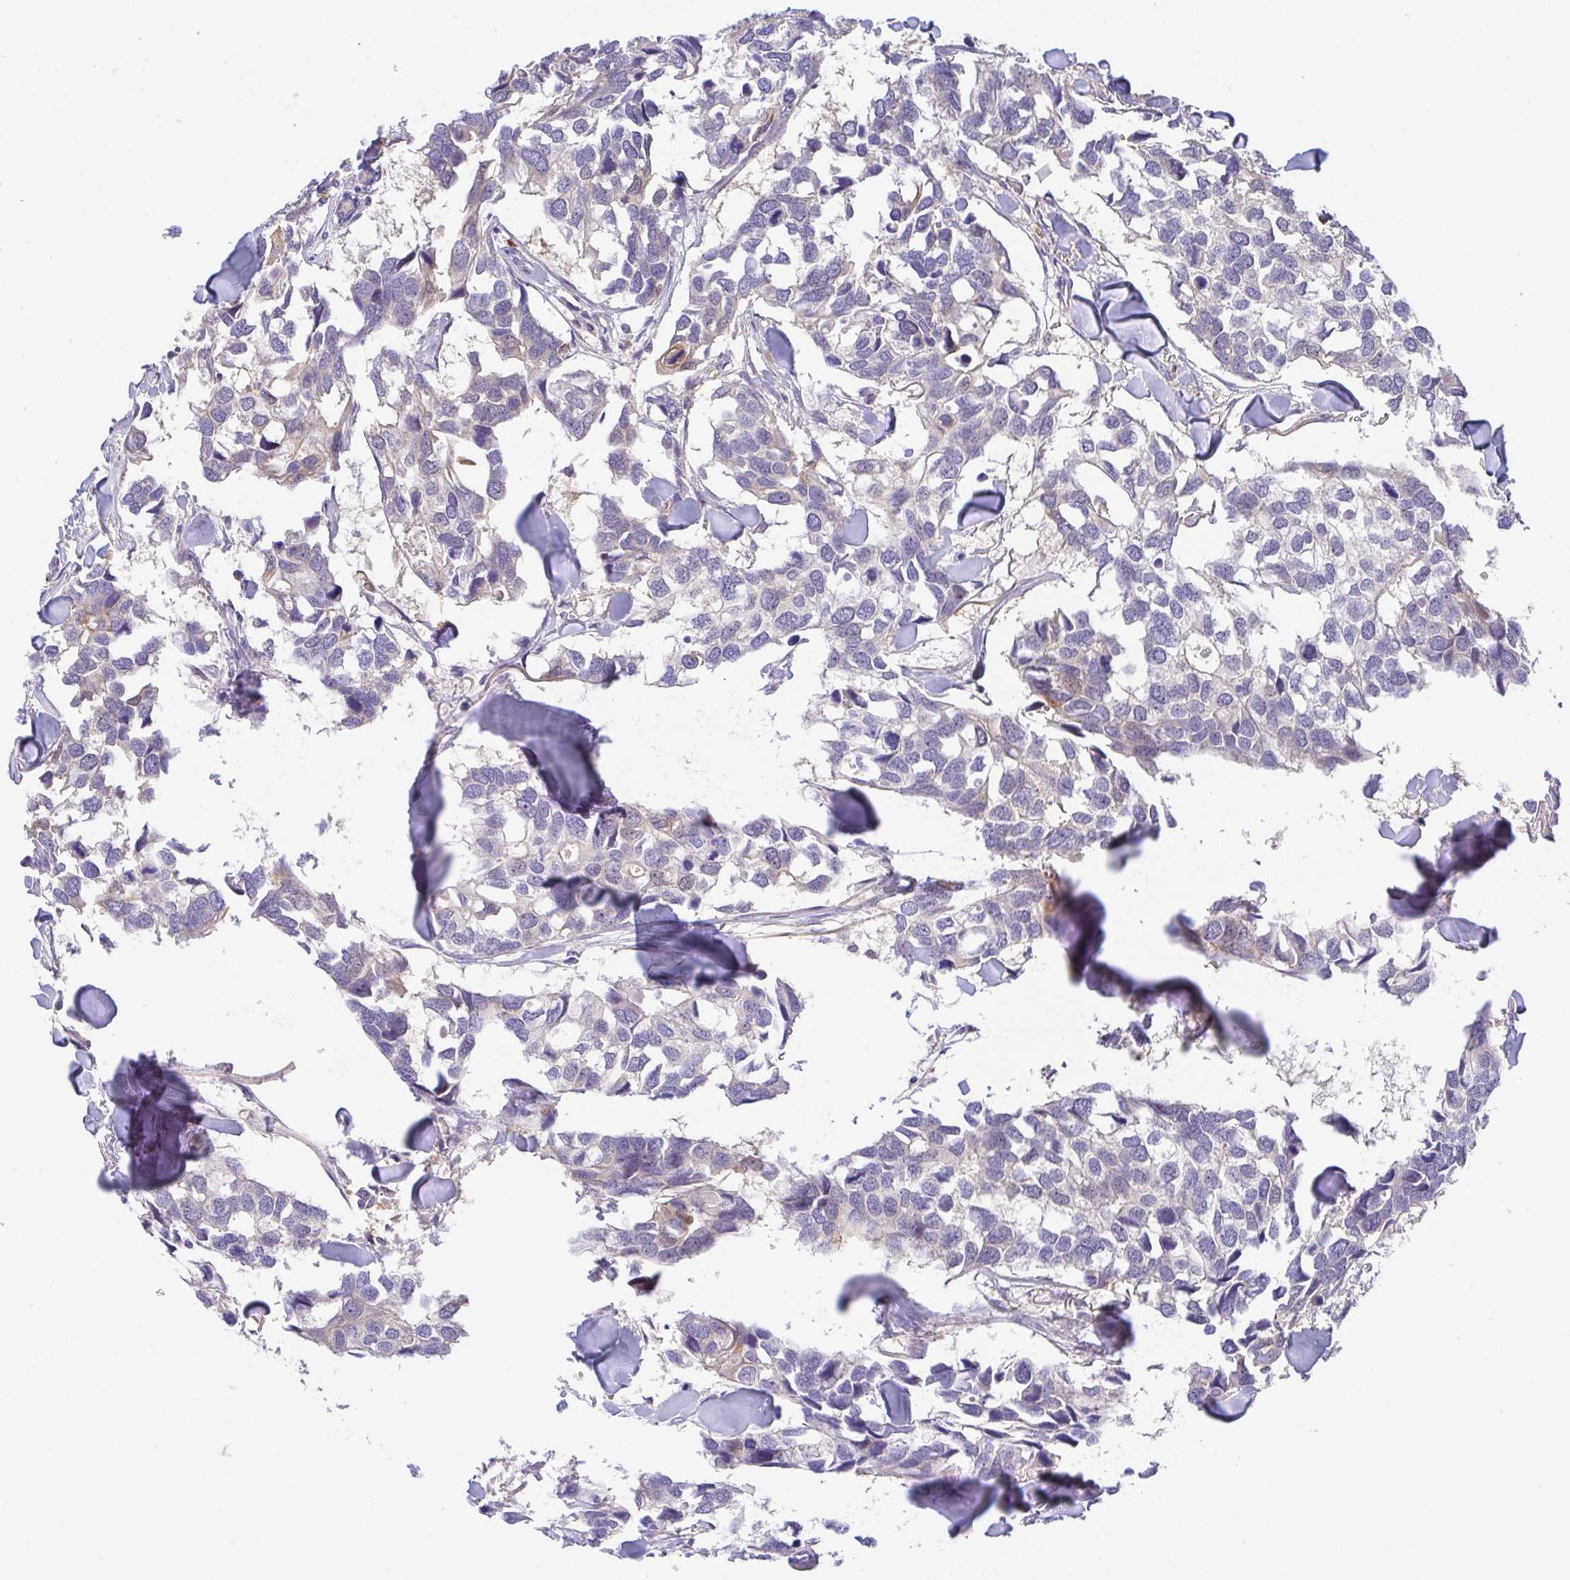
{"staining": {"intensity": "negative", "quantity": "none", "location": "none"}, "tissue": "breast cancer", "cell_type": "Tumor cells", "image_type": "cancer", "snomed": [{"axis": "morphology", "description": "Duct carcinoma"}, {"axis": "topography", "description": "Breast"}], "caption": "The immunohistochemistry photomicrograph has no significant expression in tumor cells of breast cancer tissue. (DAB immunohistochemistry, high magnification).", "gene": "BCL2L1", "patient": {"sex": "female", "age": 83}}